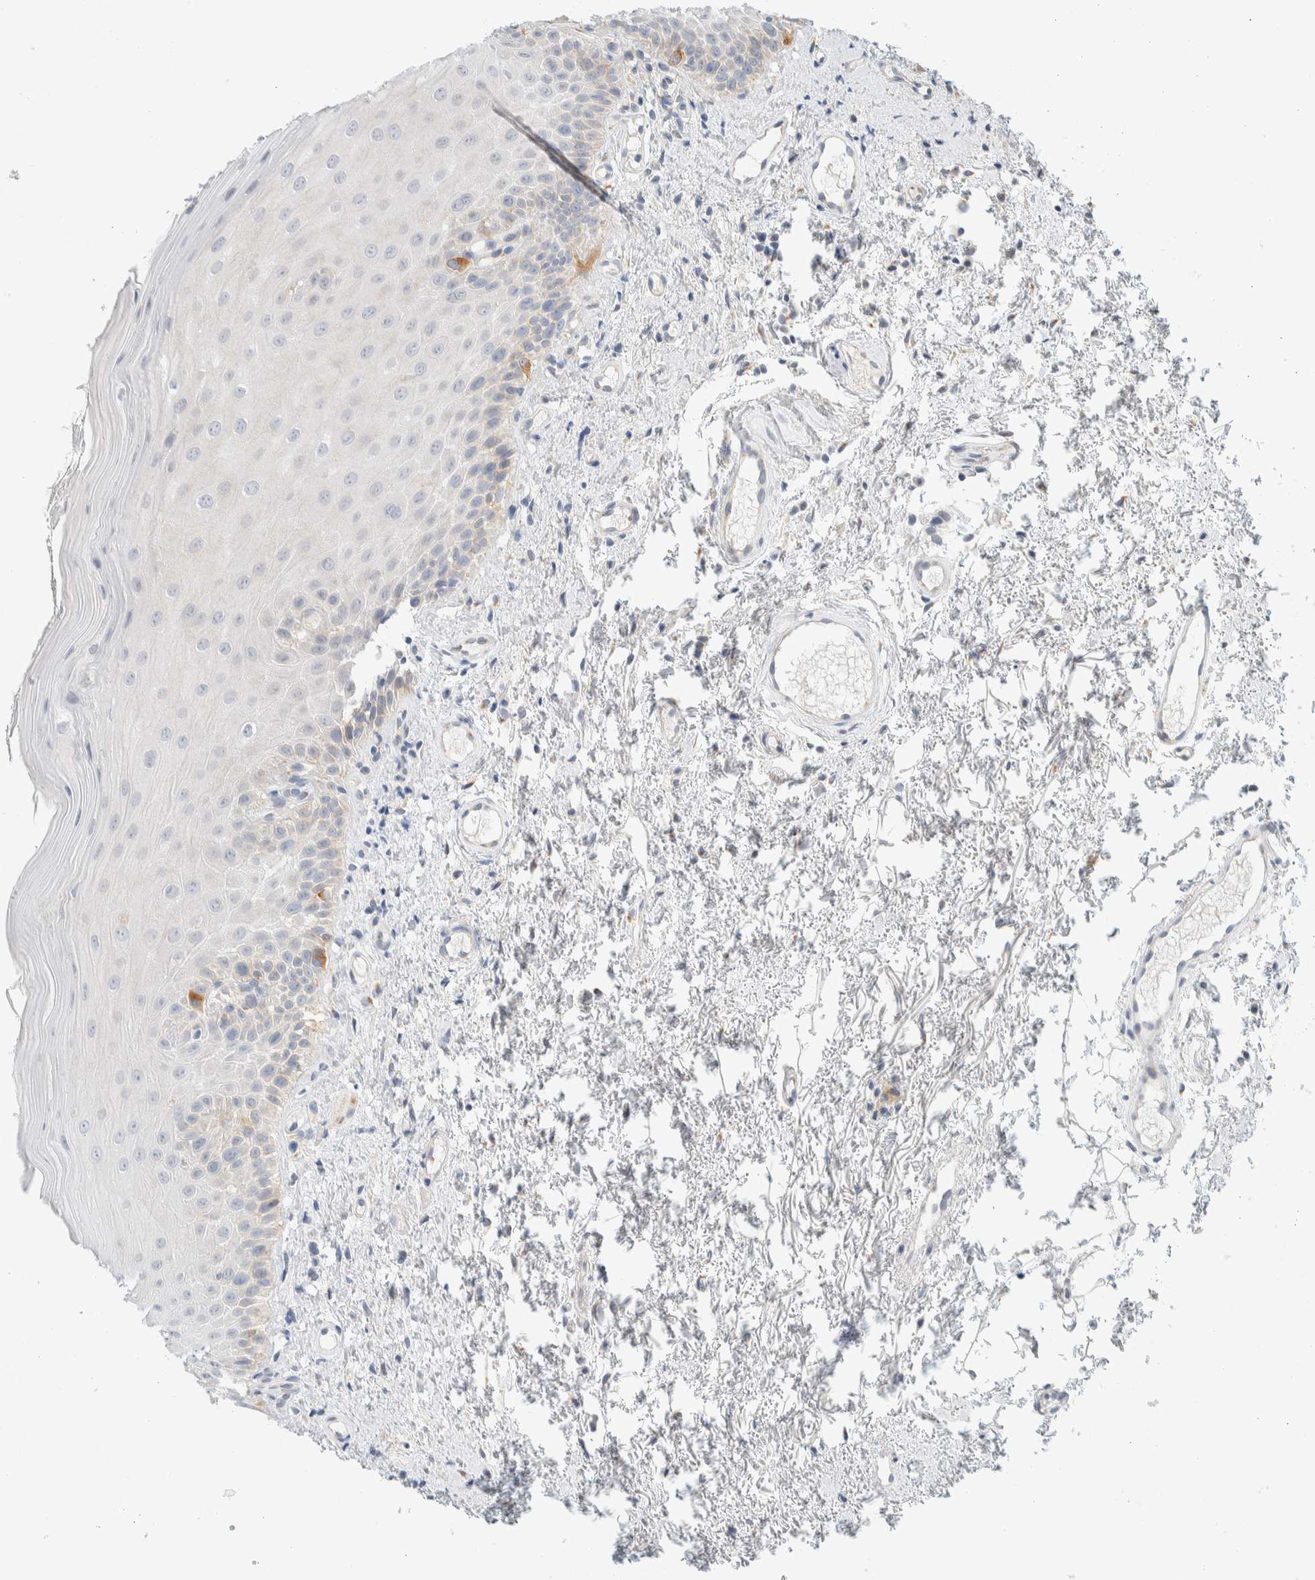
{"staining": {"intensity": "moderate", "quantity": "<25%", "location": "cytoplasmic/membranous"}, "tissue": "oral mucosa", "cell_type": "Squamous epithelial cells", "image_type": "normal", "snomed": [{"axis": "morphology", "description": "Normal tissue, NOS"}, {"axis": "topography", "description": "Oral tissue"}], "caption": "Approximately <25% of squamous epithelial cells in benign oral mucosa demonstrate moderate cytoplasmic/membranous protein positivity as visualized by brown immunohistochemical staining.", "gene": "TMEM184B", "patient": {"sex": "male", "age": 66}}